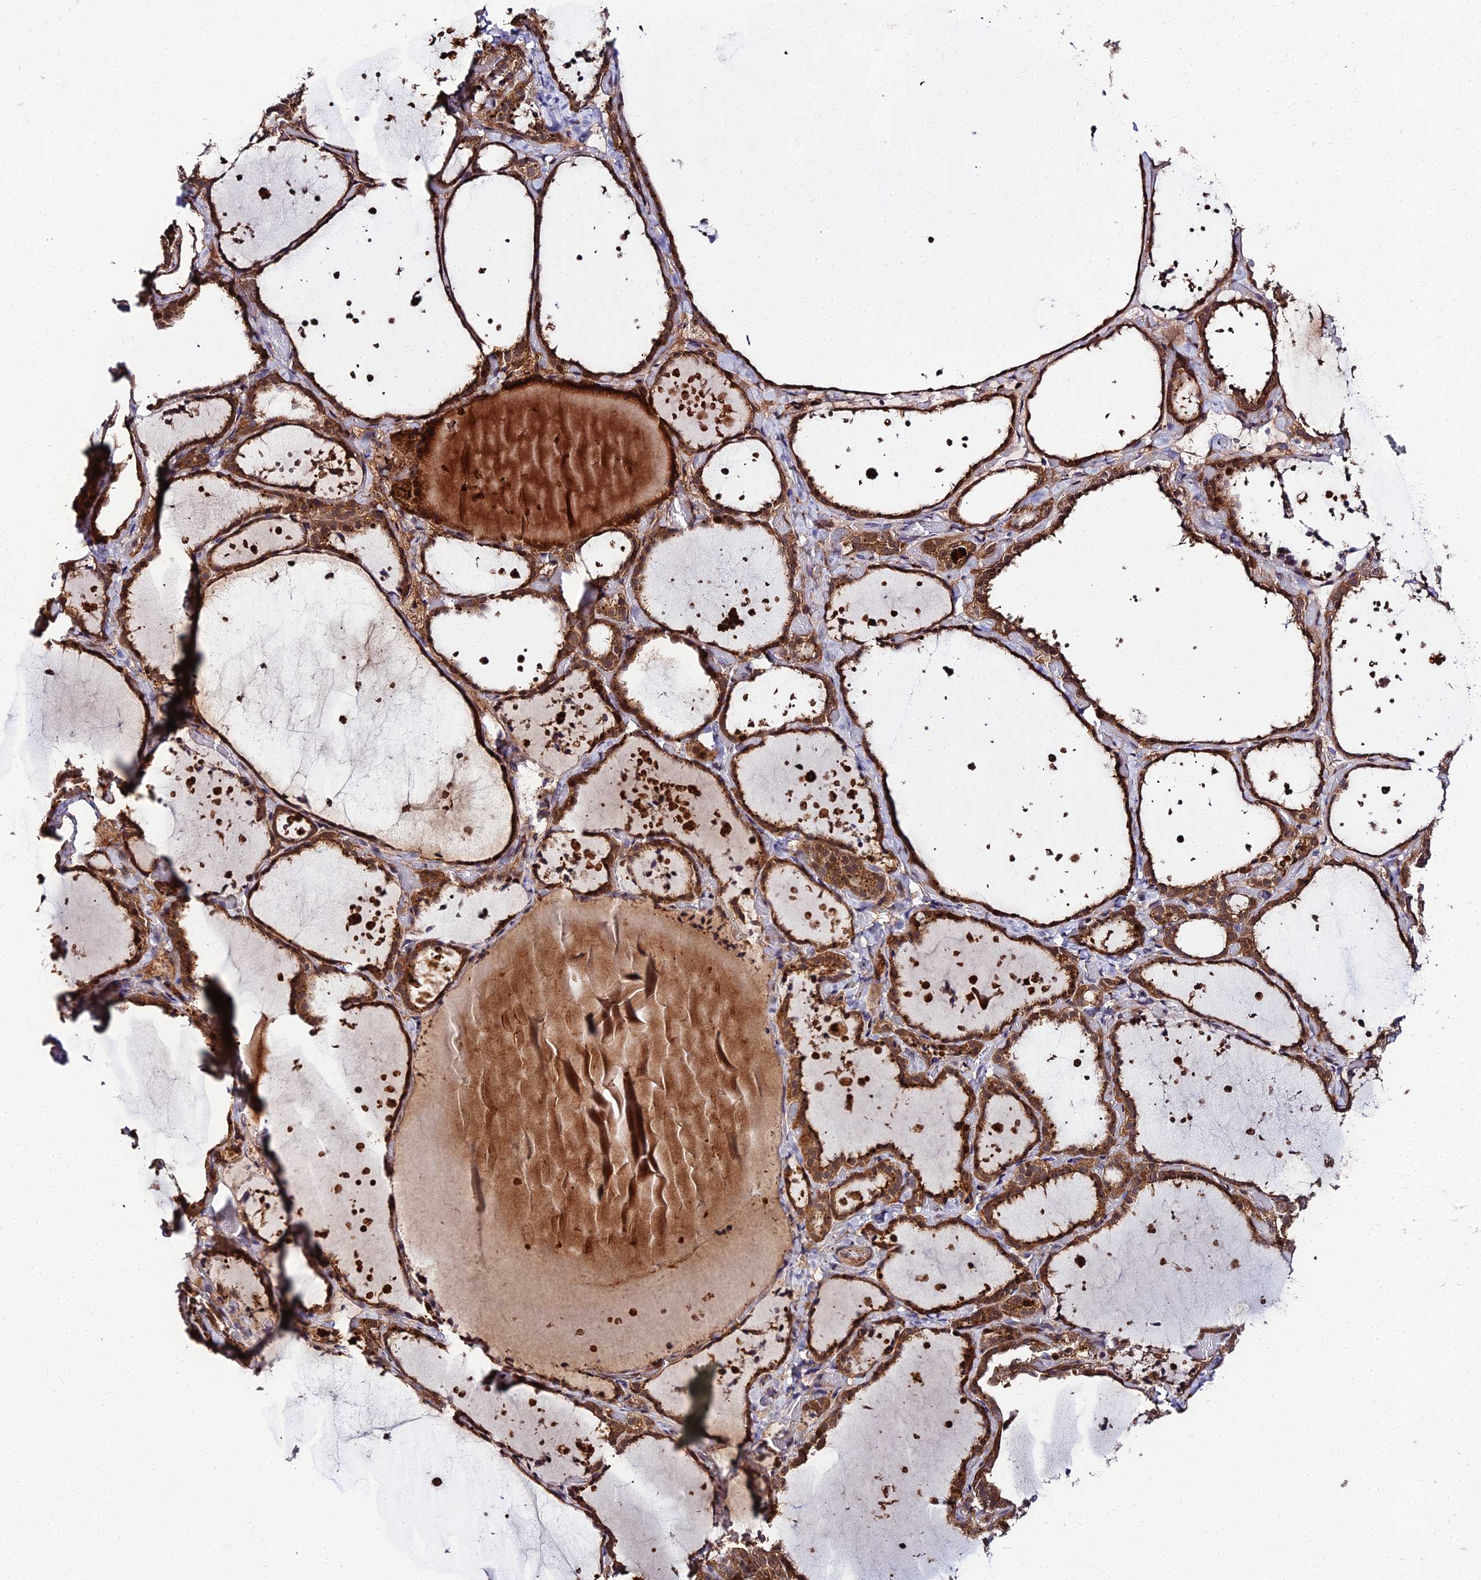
{"staining": {"intensity": "strong", "quantity": ">75%", "location": "cytoplasmic/membranous,nuclear"}, "tissue": "thyroid gland", "cell_type": "Glandular cells", "image_type": "normal", "snomed": [{"axis": "morphology", "description": "Normal tissue, NOS"}, {"axis": "topography", "description": "Thyroid gland"}], "caption": "IHC staining of unremarkable thyroid gland, which reveals high levels of strong cytoplasmic/membranous,nuclear positivity in about >75% of glandular cells indicating strong cytoplasmic/membranous,nuclear protein positivity. The staining was performed using DAB (brown) for protein detection and nuclei were counterstained in hematoxylin (blue).", "gene": "MKKS", "patient": {"sex": "female", "age": 44}}